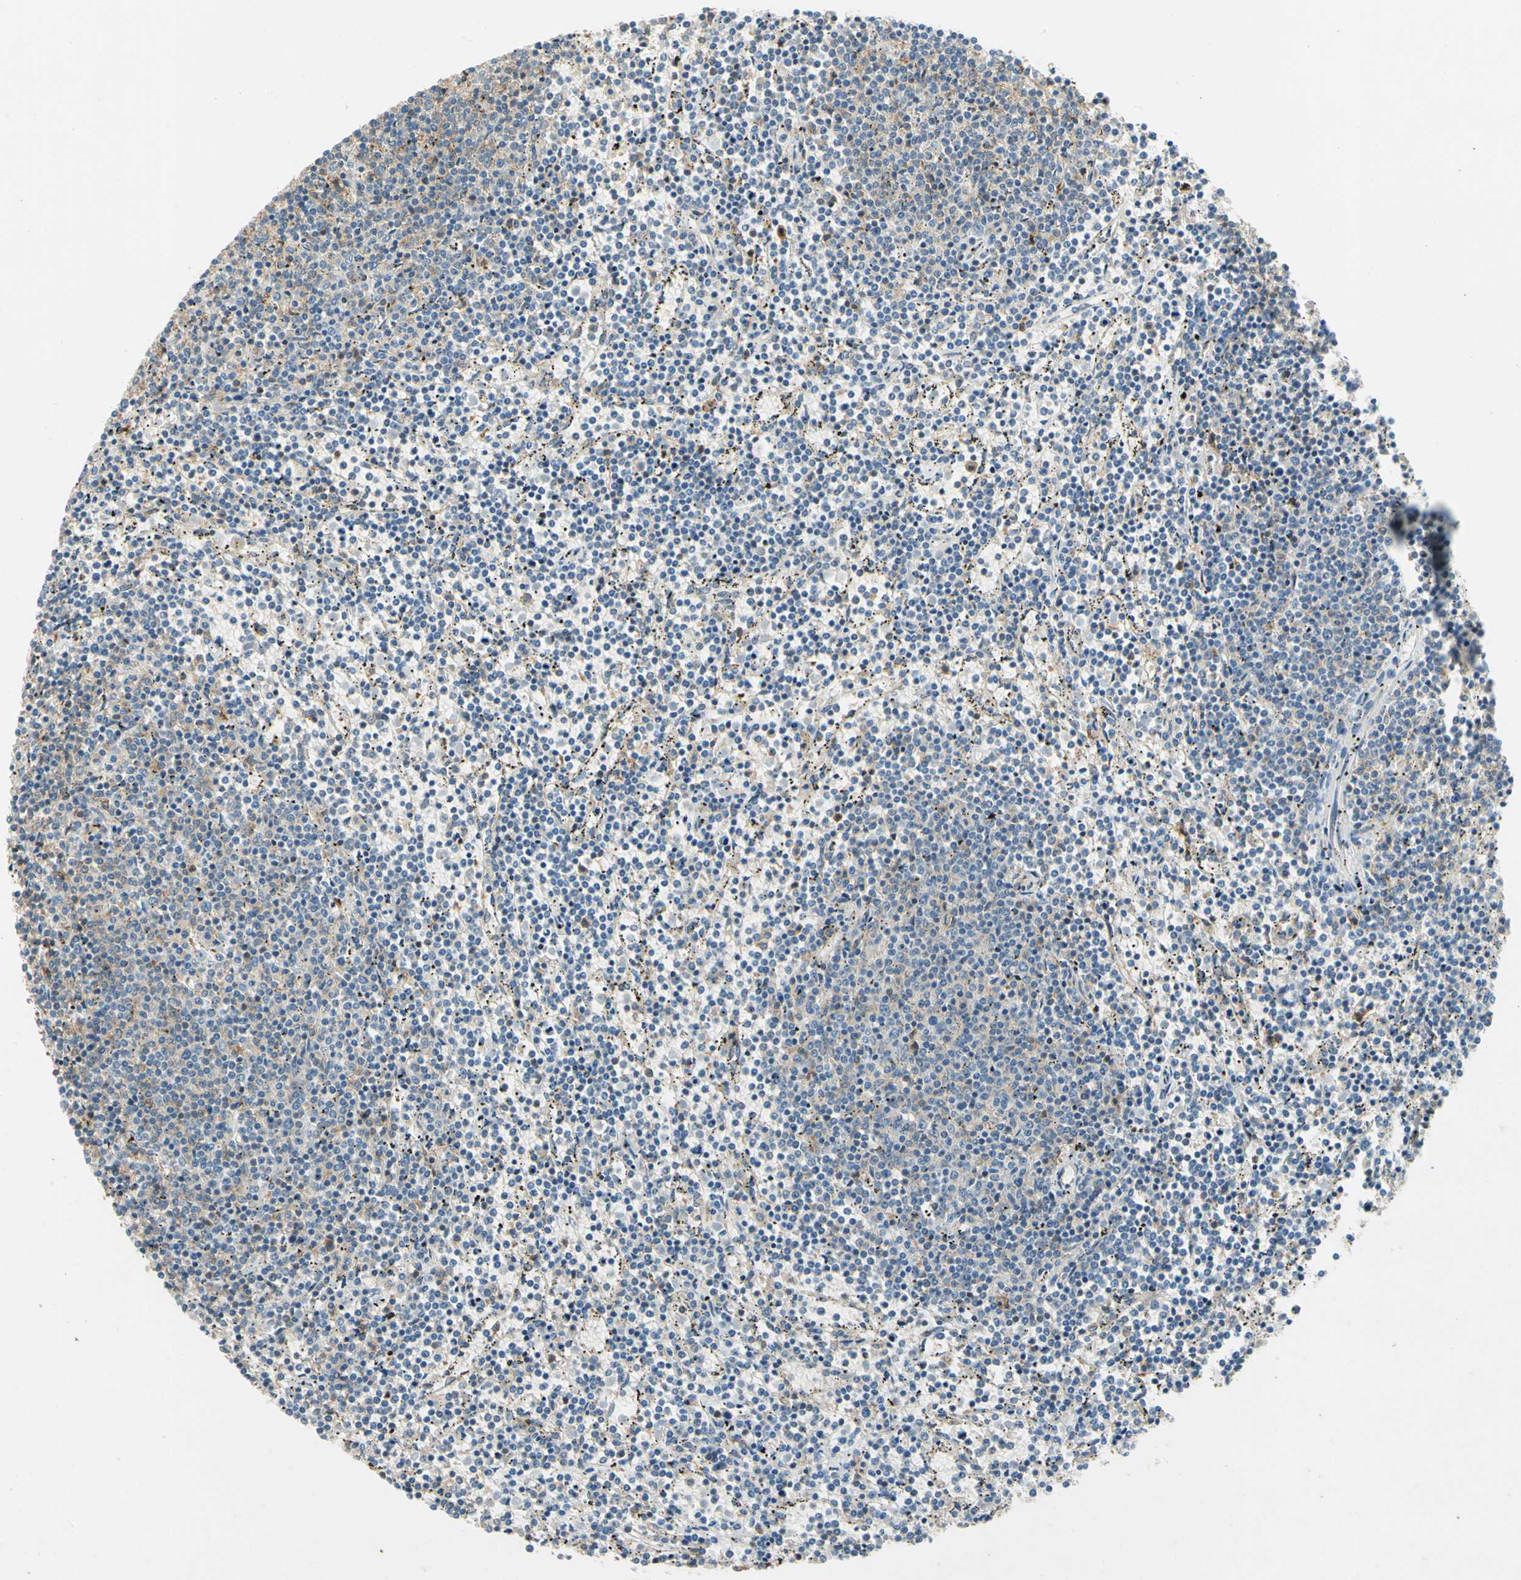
{"staining": {"intensity": "weak", "quantity": "25%-75%", "location": "cytoplasmic/membranous"}, "tissue": "lymphoma", "cell_type": "Tumor cells", "image_type": "cancer", "snomed": [{"axis": "morphology", "description": "Malignant lymphoma, non-Hodgkin's type, Low grade"}, {"axis": "topography", "description": "Spleen"}], "caption": "Immunohistochemical staining of human lymphoma displays low levels of weak cytoplasmic/membranous protein staining in about 25%-75% of tumor cells.", "gene": "WIPI1", "patient": {"sex": "female", "age": 50}}